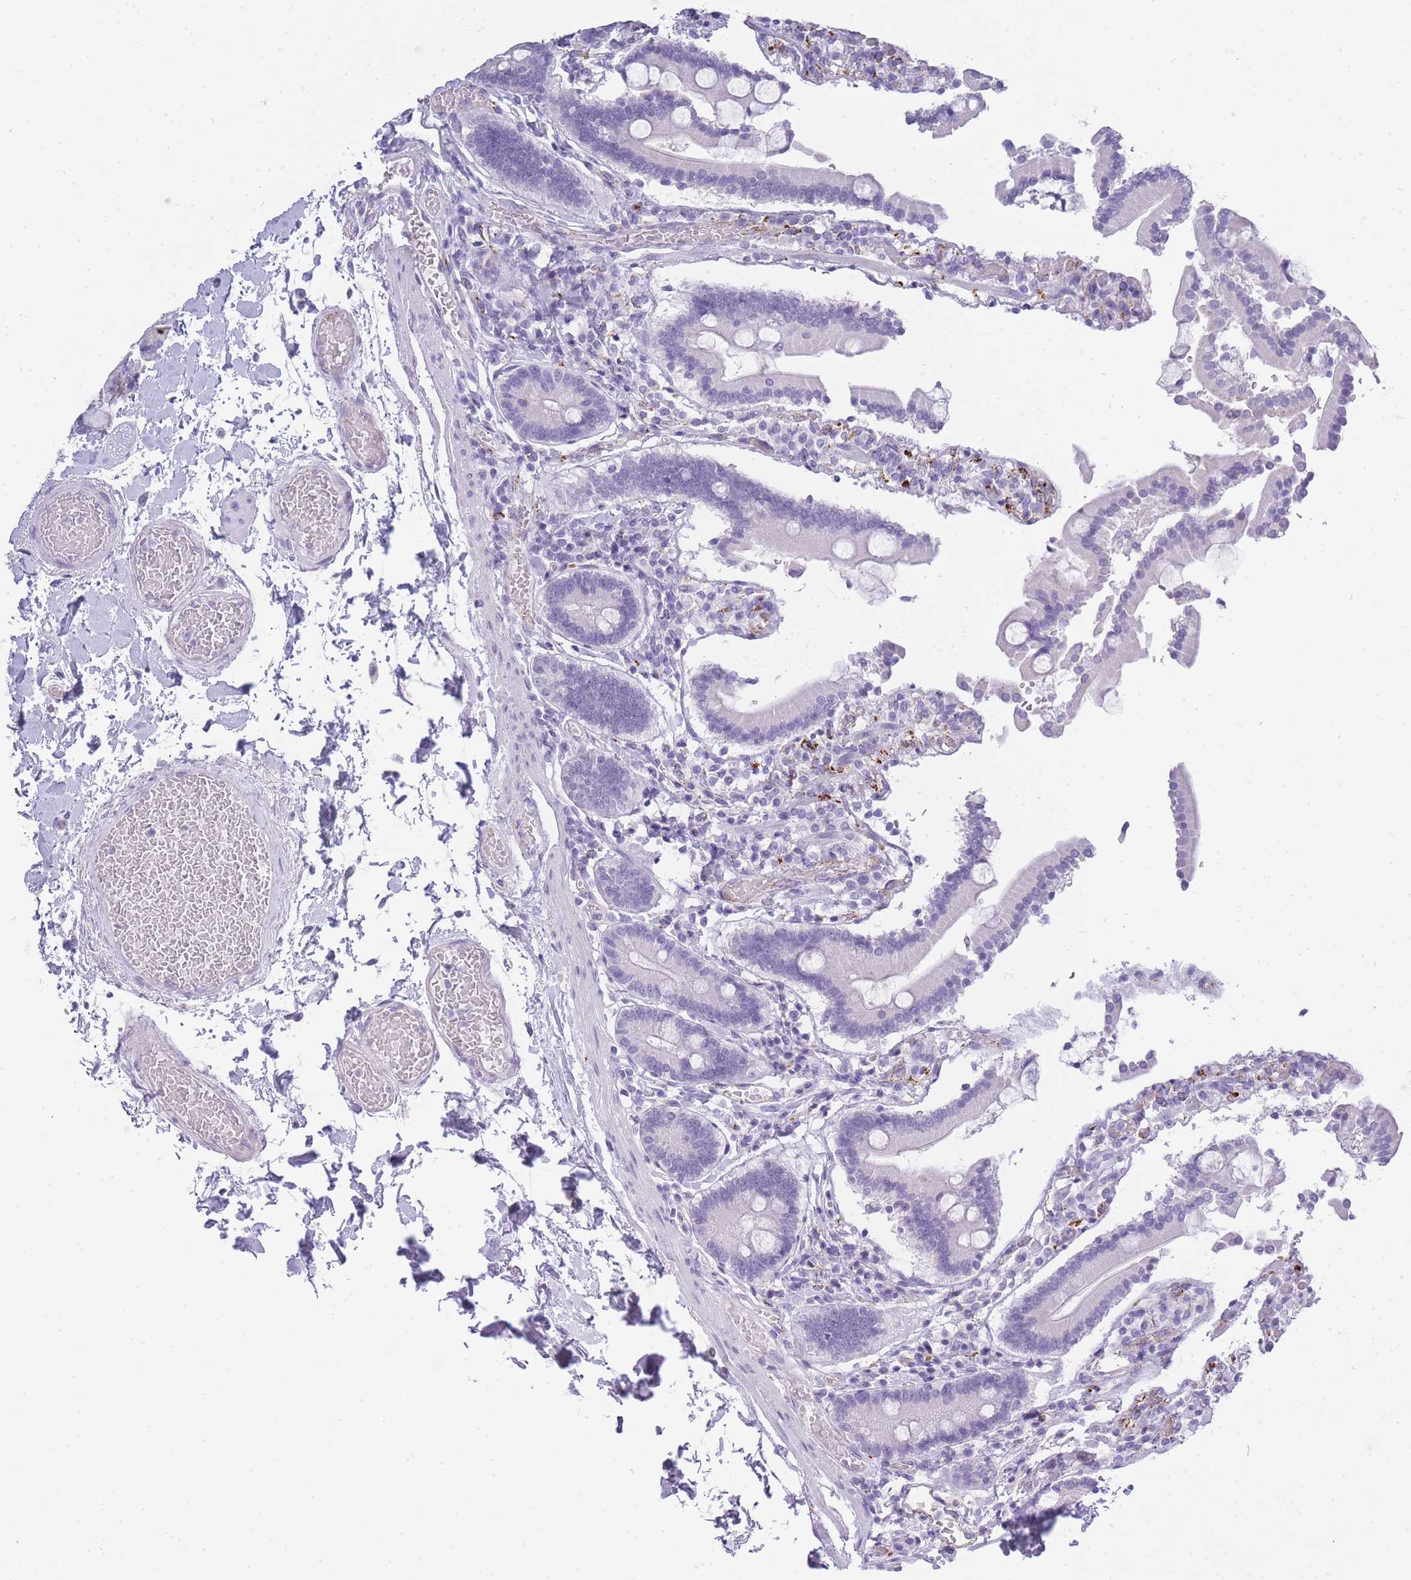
{"staining": {"intensity": "negative", "quantity": "none", "location": "none"}, "tissue": "duodenum", "cell_type": "Glandular cells", "image_type": "normal", "snomed": [{"axis": "morphology", "description": "Normal tissue, NOS"}, {"axis": "topography", "description": "Duodenum"}], "caption": "High magnification brightfield microscopy of unremarkable duodenum stained with DAB (brown) and counterstained with hematoxylin (blue): glandular cells show no significant staining. (DAB immunohistochemistry, high magnification).", "gene": "RHO", "patient": {"sex": "male", "age": 55}}